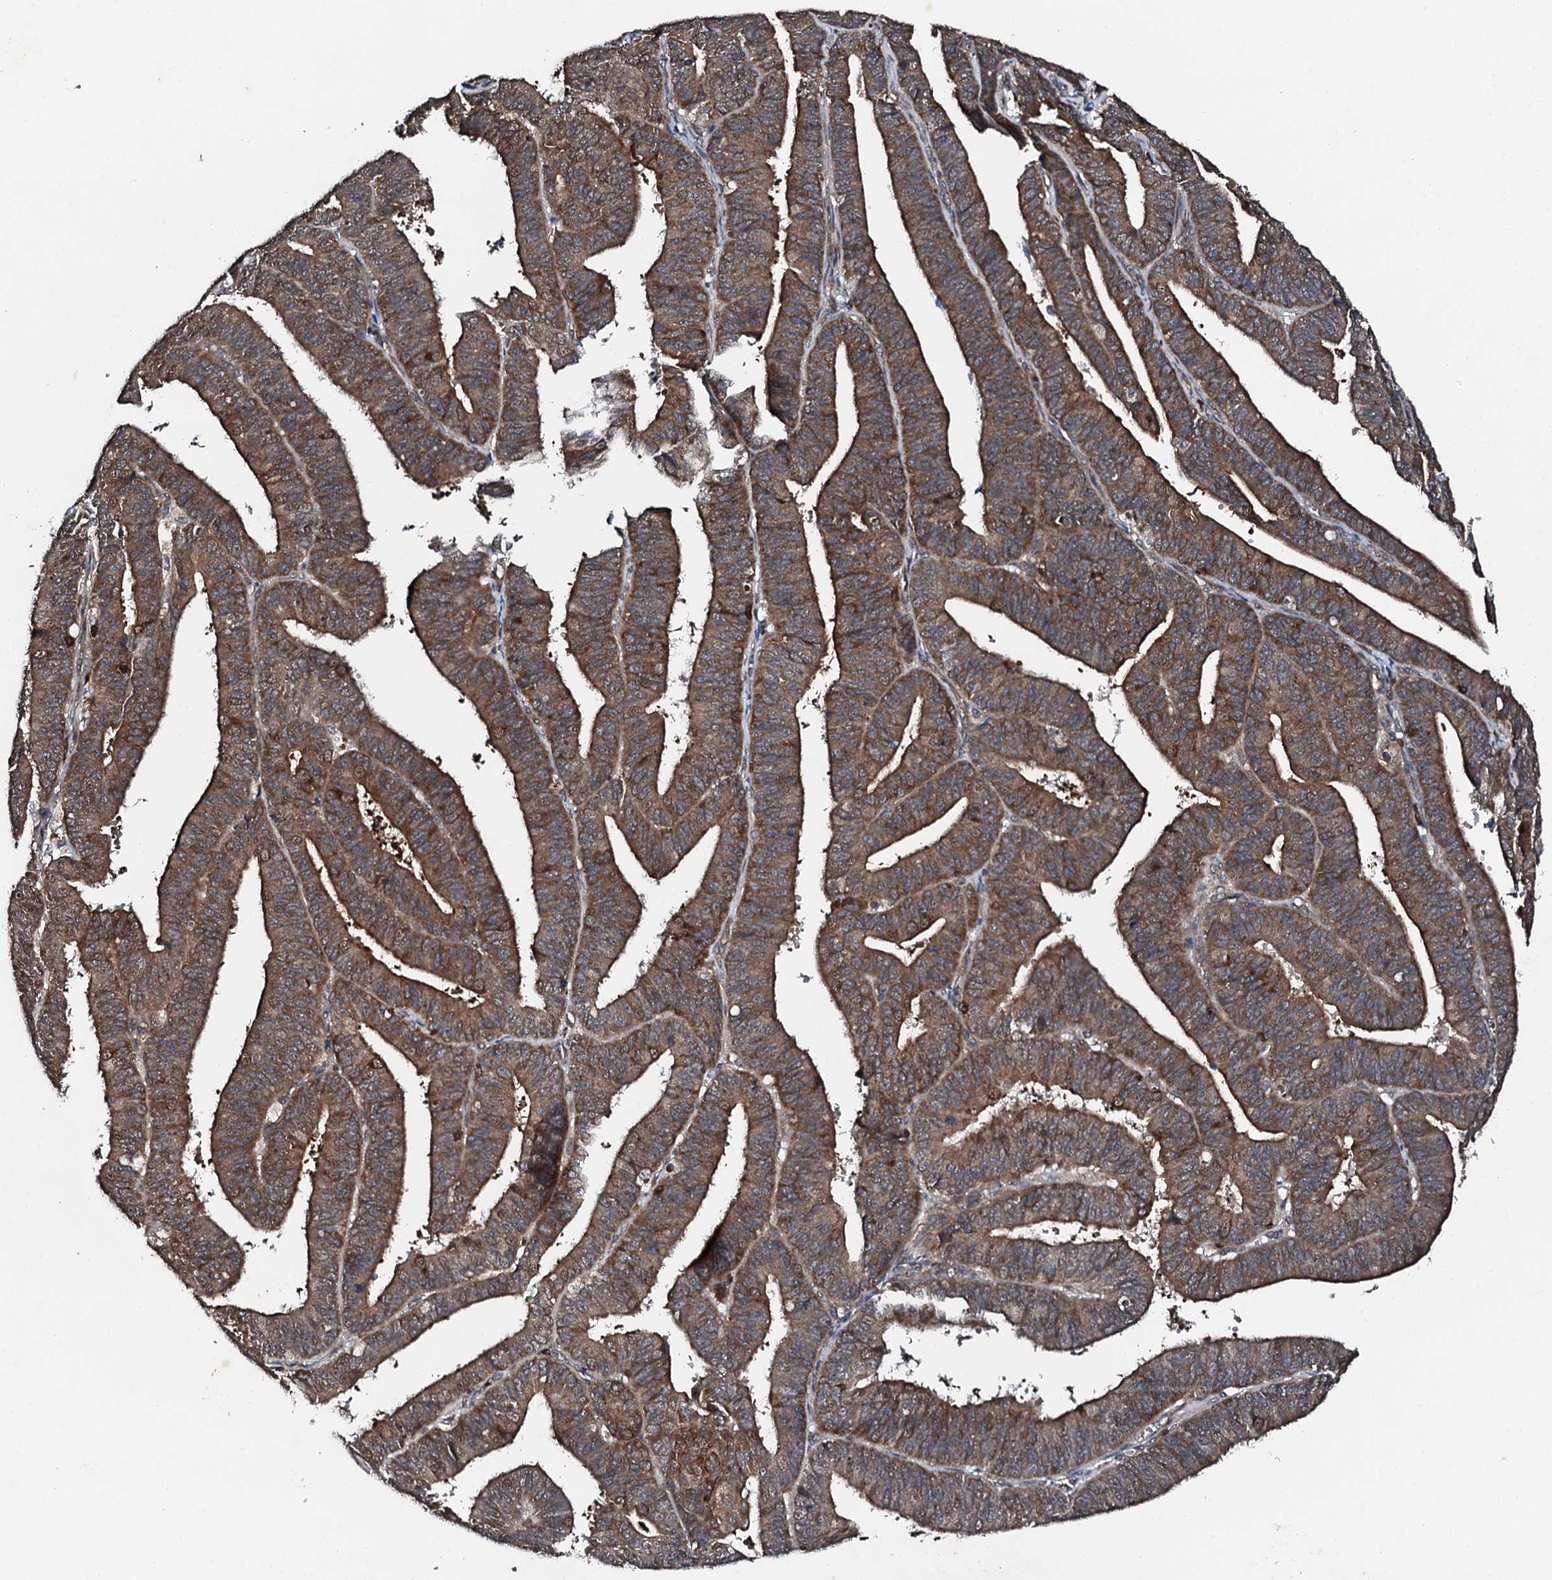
{"staining": {"intensity": "moderate", "quantity": ">75%", "location": "cytoplasmic/membranous"}, "tissue": "endometrial cancer", "cell_type": "Tumor cells", "image_type": "cancer", "snomed": [{"axis": "morphology", "description": "Adenocarcinoma, NOS"}, {"axis": "topography", "description": "Endometrium"}], "caption": "Human endometrial adenocarcinoma stained with a brown dye shows moderate cytoplasmic/membranous positive positivity in about >75% of tumor cells.", "gene": "EDC4", "patient": {"sex": "female", "age": 73}}